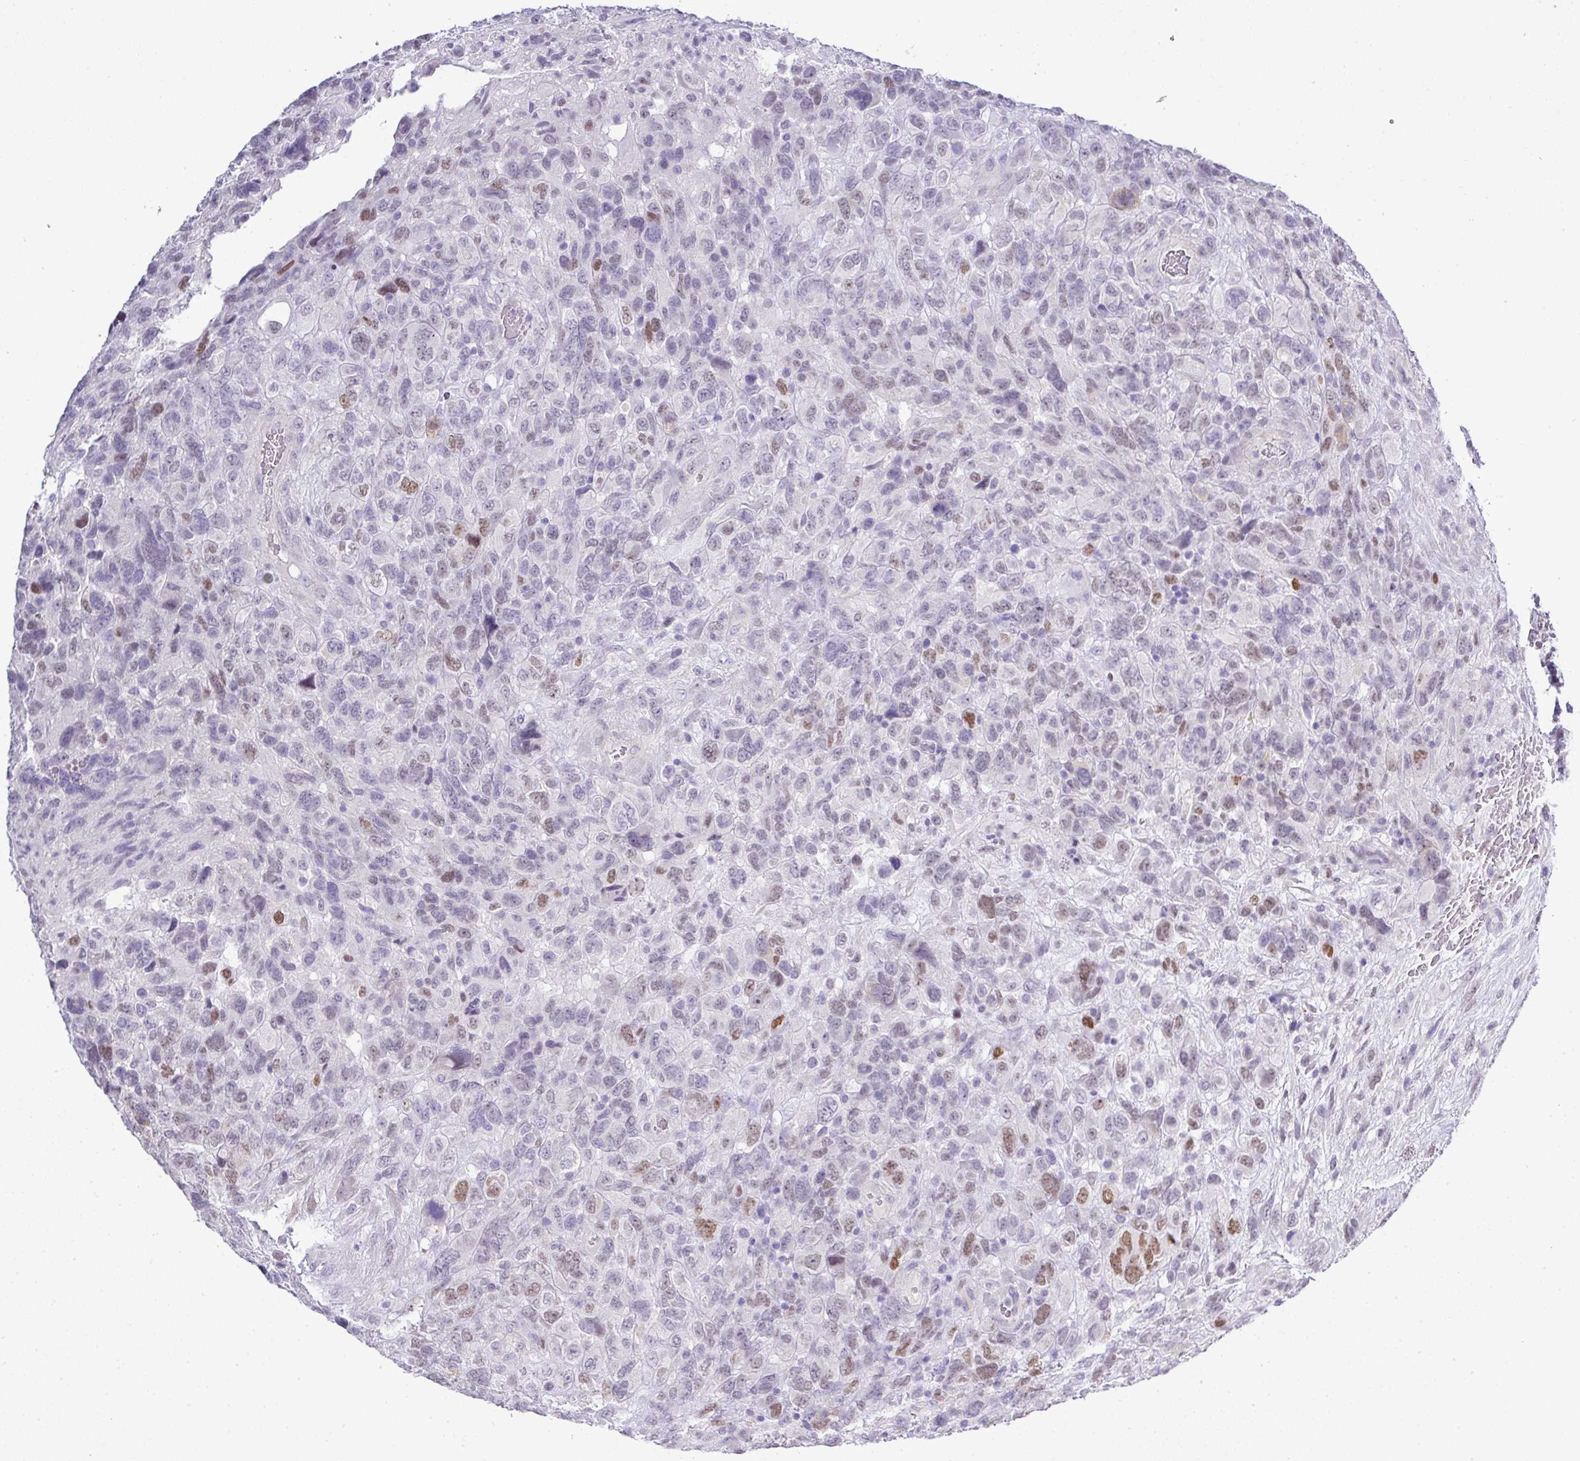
{"staining": {"intensity": "moderate", "quantity": "<25%", "location": "nuclear"}, "tissue": "glioma", "cell_type": "Tumor cells", "image_type": "cancer", "snomed": [{"axis": "morphology", "description": "Glioma, malignant, High grade"}, {"axis": "topography", "description": "Brain"}], "caption": "The photomicrograph reveals immunohistochemical staining of malignant high-grade glioma. There is moderate nuclear staining is seen in approximately <25% of tumor cells.", "gene": "BCL11A", "patient": {"sex": "male", "age": 61}}